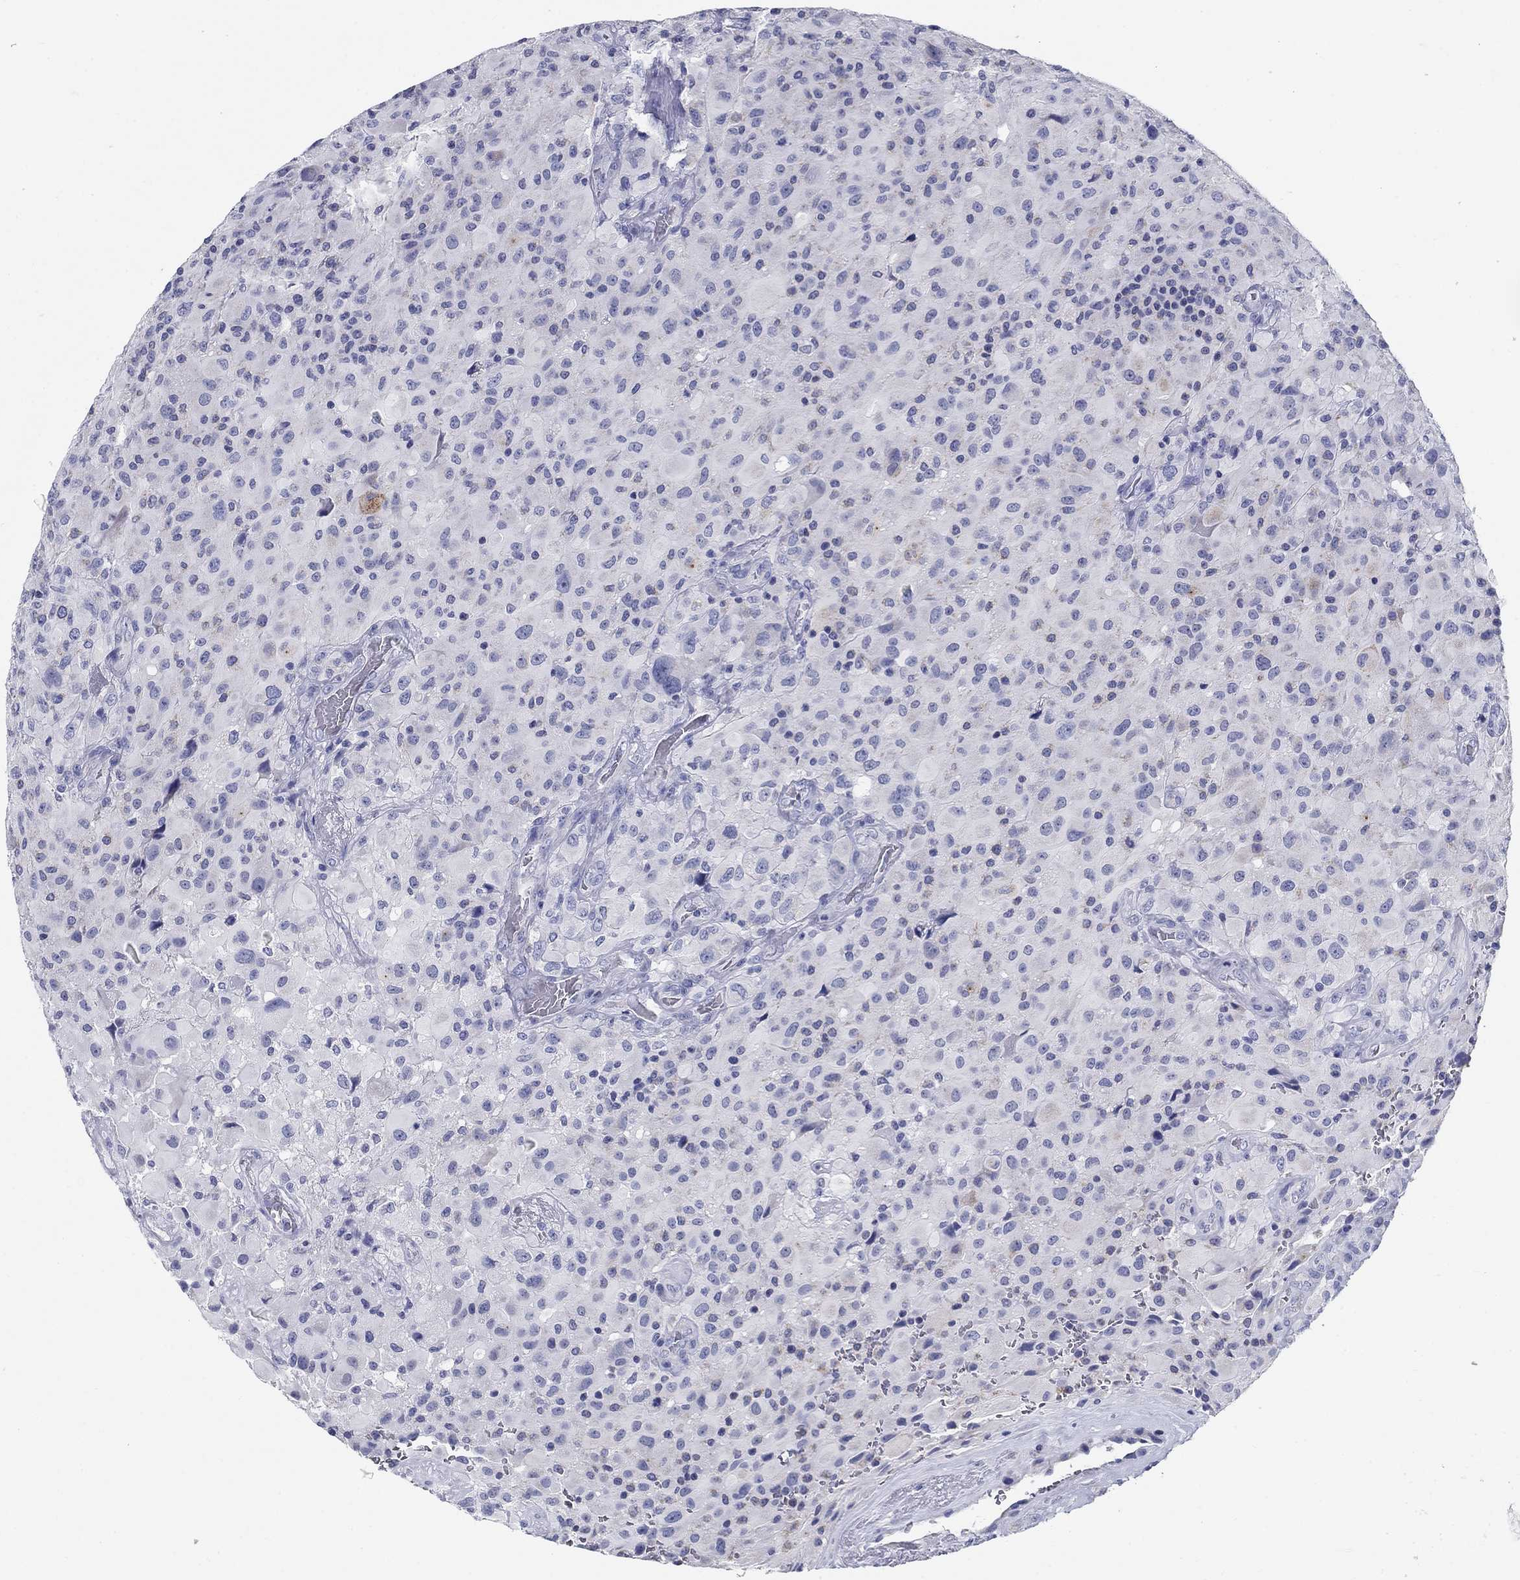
{"staining": {"intensity": "negative", "quantity": "none", "location": "none"}, "tissue": "glioma", "cell_type": "Tumor cells", "image_type": "cancer", "snomed": [{"axis": "morphology", "description": "Glioma, malignant, High grade"}, {"axis": "topography", "description": "Cerebral cortex"}], "caption": "IHC micrograph of neoplastic tissue: human glioma stained with DAB (3,3'-diaminobenzidine) exhibits no significant protein staining in tumor cells.", "gene": "UPB1", "patient": {"sex": "male", "age": 35}}